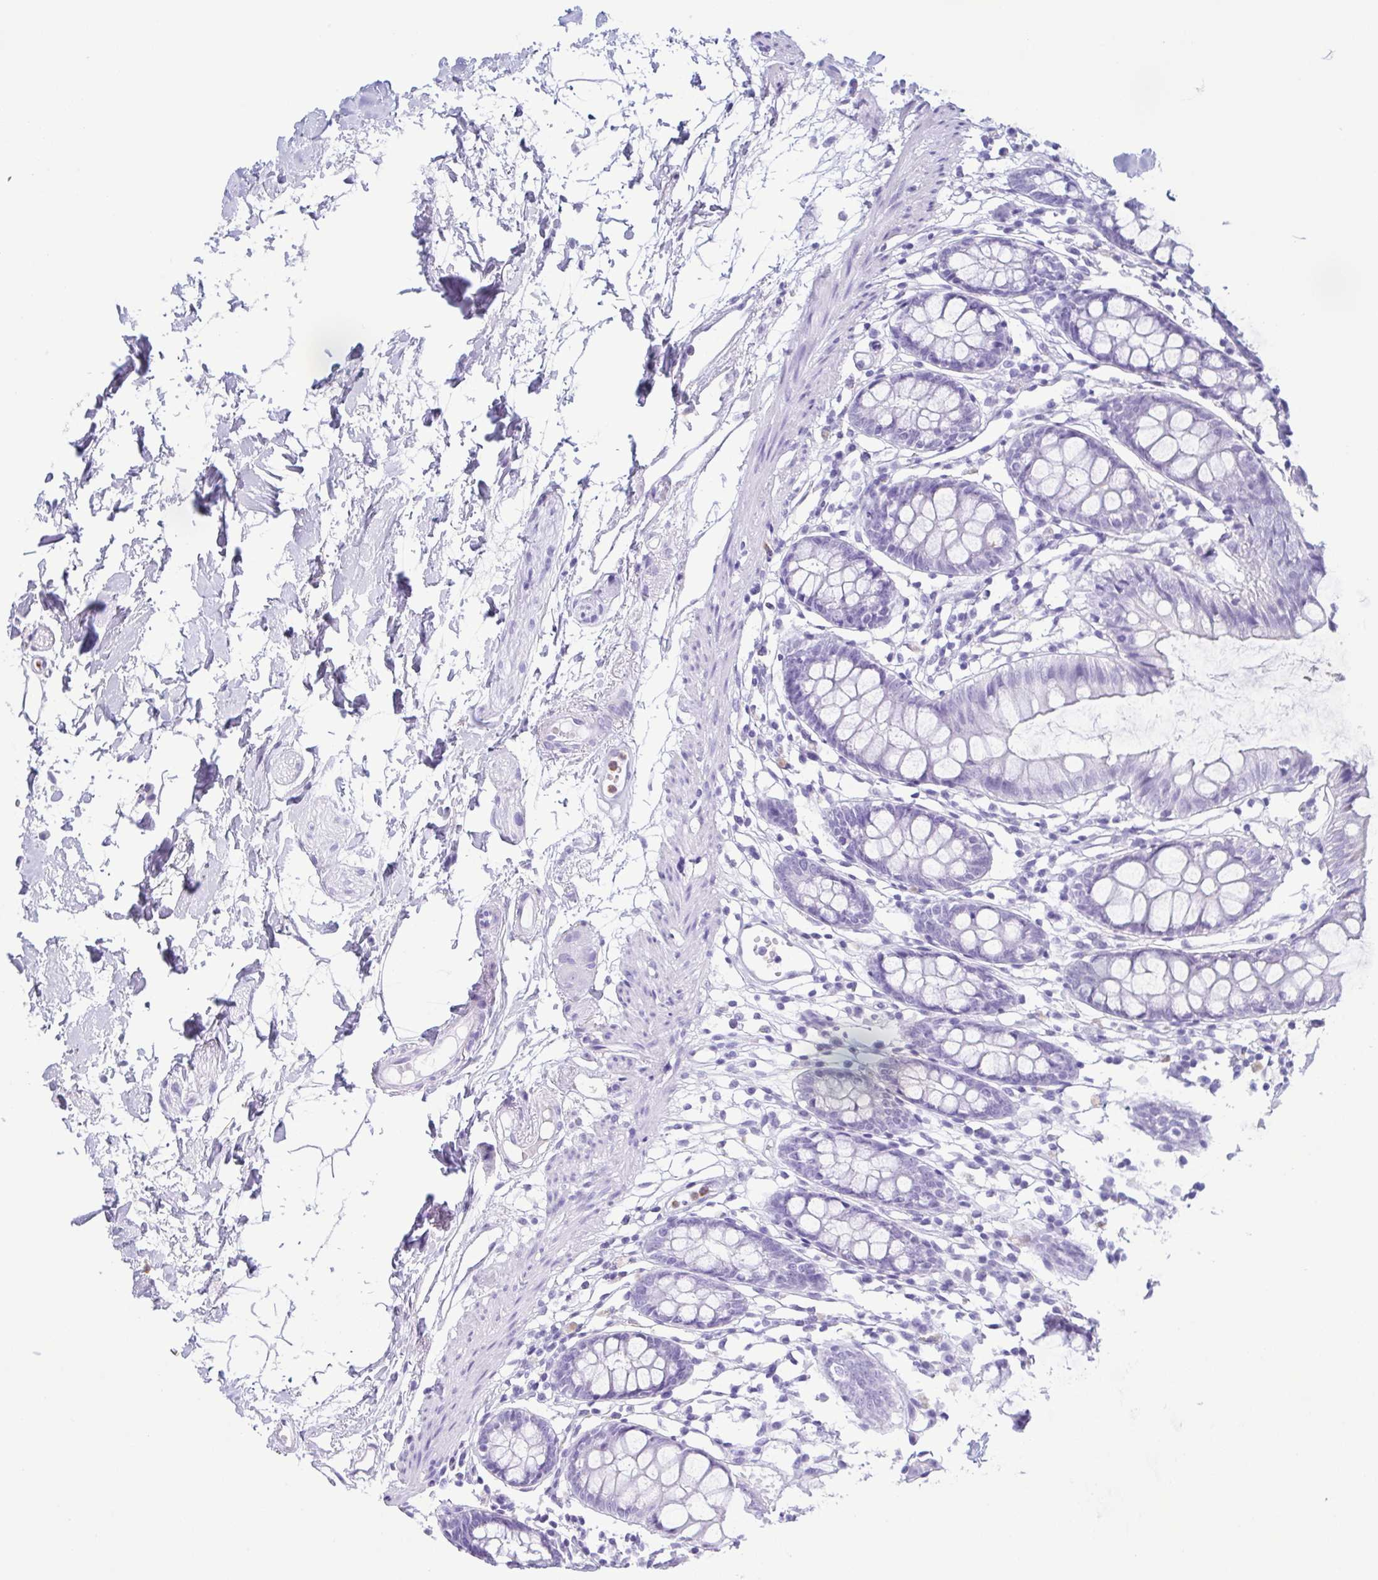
{"staining": {"intensity": "negative", "quantity": "none", "location": "none"}, "tissue": "colon", "cell_type": "Endothelial cells", "image_type": "normal", "snomed": [{"axis": "morphology", "description": "Normal tissue, NOS"}, {"axis": "topography", "description": "Colon"}], "caption": "Immunohistochemistry (IHC) histopathology image of normal colon: colon stained with DAB (3,3'-diaminobenzidine) shows no significant protein staining in endothelial cells. (IHC, brightfield microscopy, high magnification).", "gene": "LTF", "patient": {"sex": "female", "age": 84}}